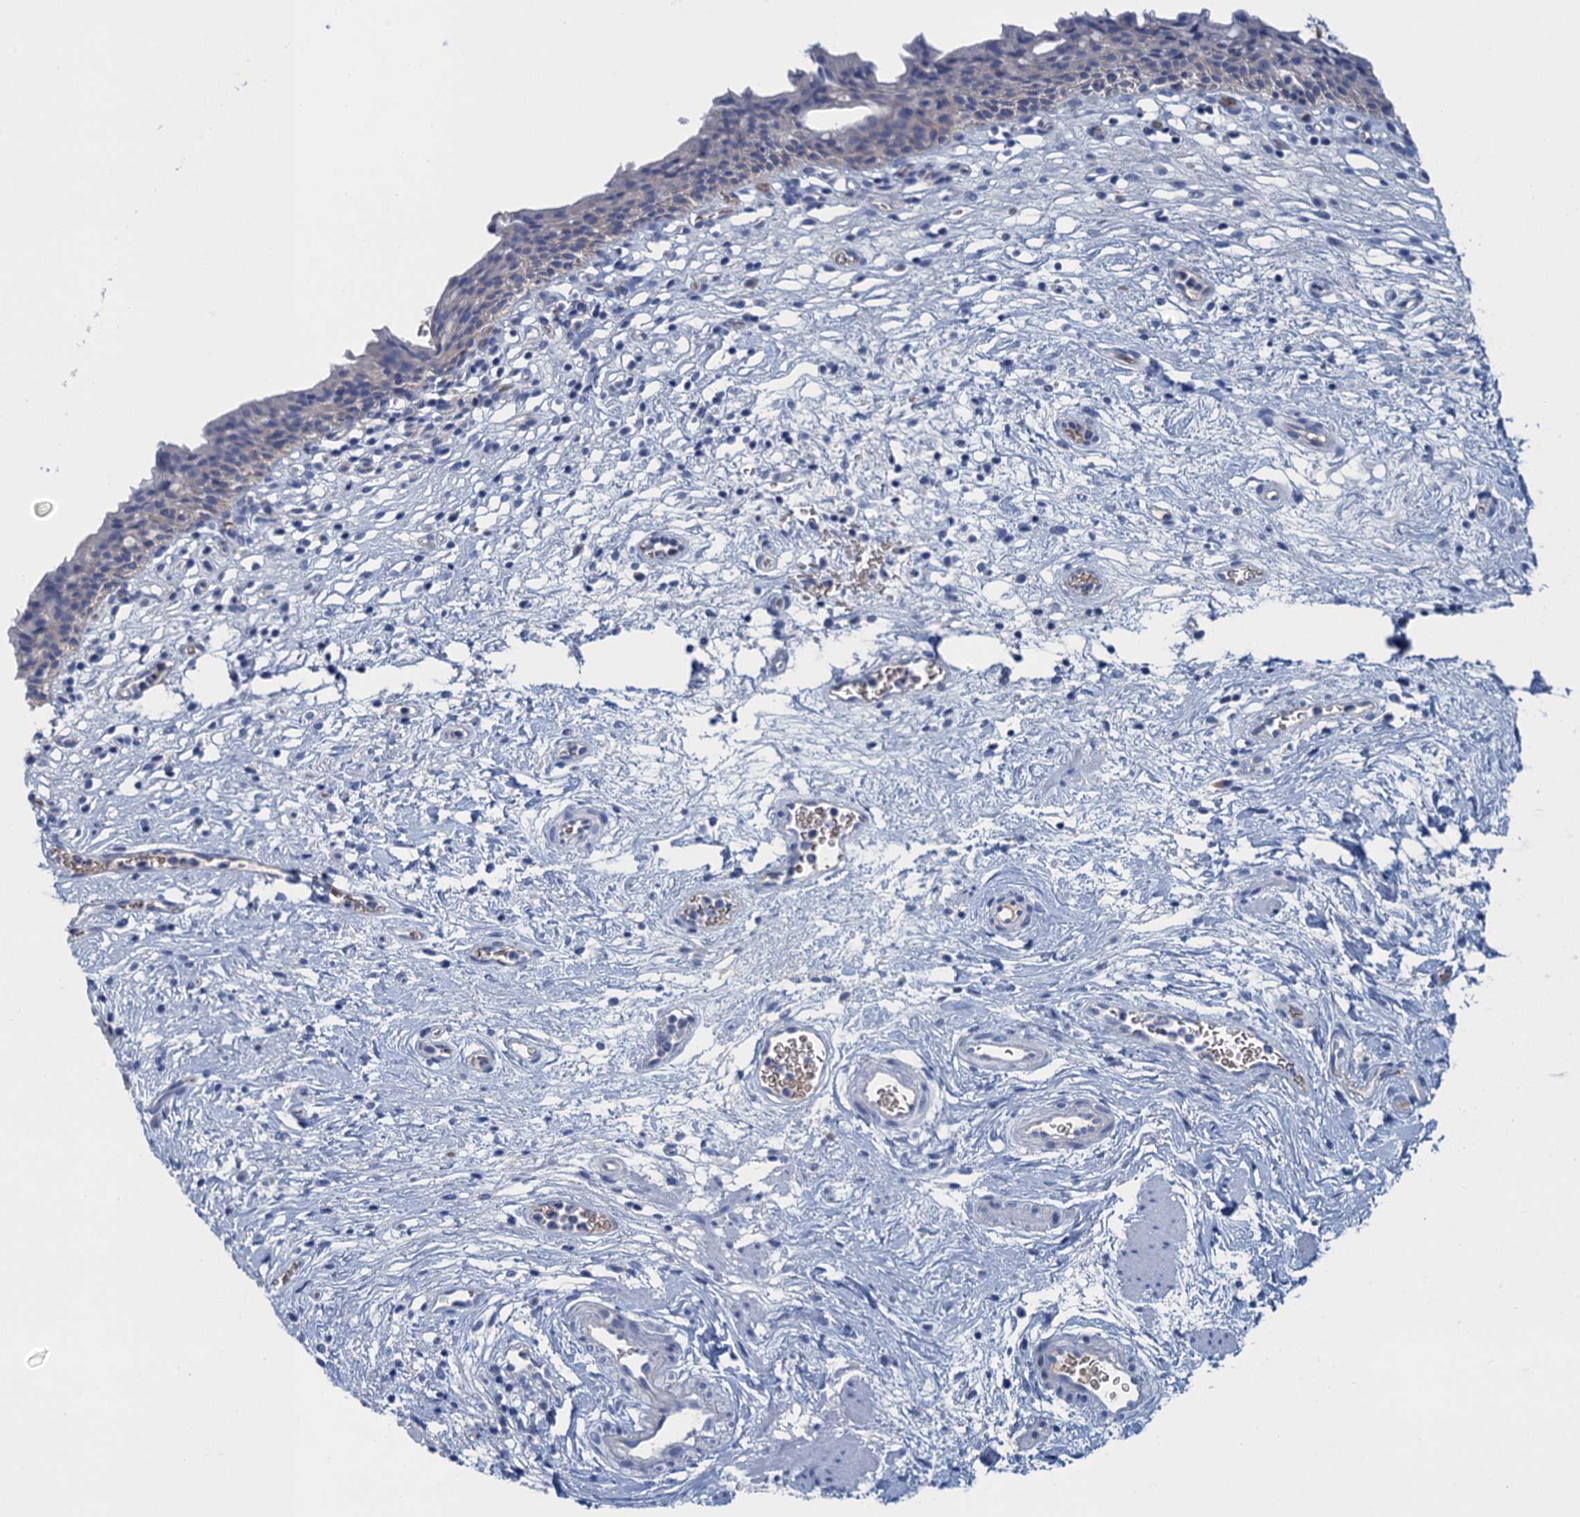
{"staining": {"intensity": "weak", "quantity": "<25%", "location": "cytoplasmic/membranous"}, "tissue": "urinary bladder", "cell_type": "Urothelial cells", "image_type": "normal", "snomed": [{"axis": "morphology", "description": "Normal tissue, NOS"}, {"axis": "morphology", "description": "Inflammation, NOS"}, {"axis": "topography", "description": "Urinary bladder"}], "caption": "High magnification brightfield microscopy of benign urinary bladder stained with DAB (brown) and counterstained with hematoxylin (blue): urothelial cells show no significant positivity. (Stains: DAB (3,3'-diaminobenzidine) immunohistochemistry (IHC) with hematoxylin counter stain, Microscopy: brightfield microscopy at high magnification).", "gene": "MYADML2", "patient": {"sex": "male", "age": 63}}